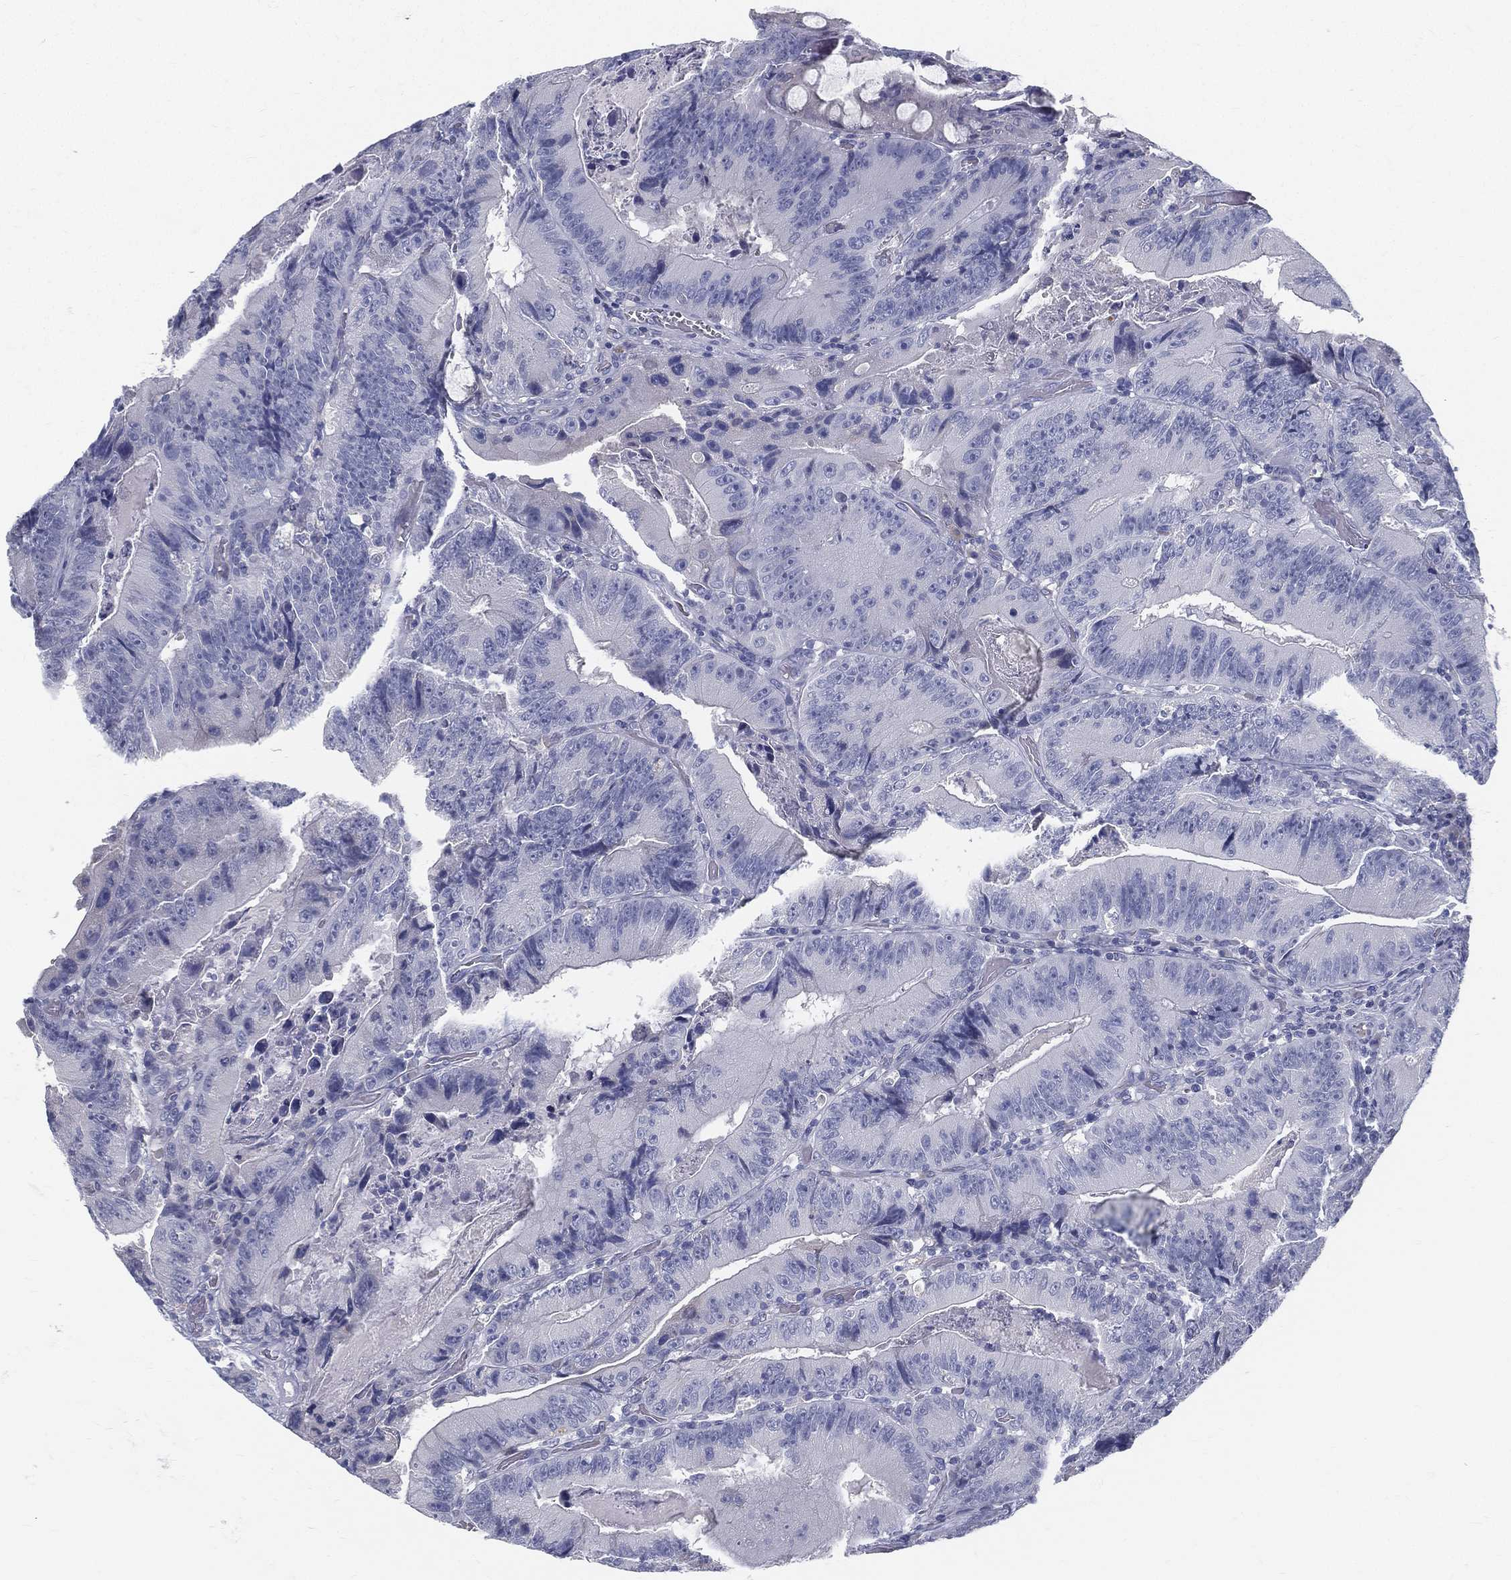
{"staining": {"intensity": "negative", "quantity": "none", "location": "none"}, "tissue": "colorectal cancer", "cell_type": "Tumor cells", "image_type": "cancer", "snomed": [{"axis": "morphology", "description": "Adenocarcinoma, NOS"}, {"axis": "topography", "description": "Colon"}], "caption": "The immunohistochemistry (IHC) photomicrograph has no significant staining in tumor cells of colorectal adenocarcinoma tissue.", "gene": "STS", "patient": {"sex": "female", "age": 86}}